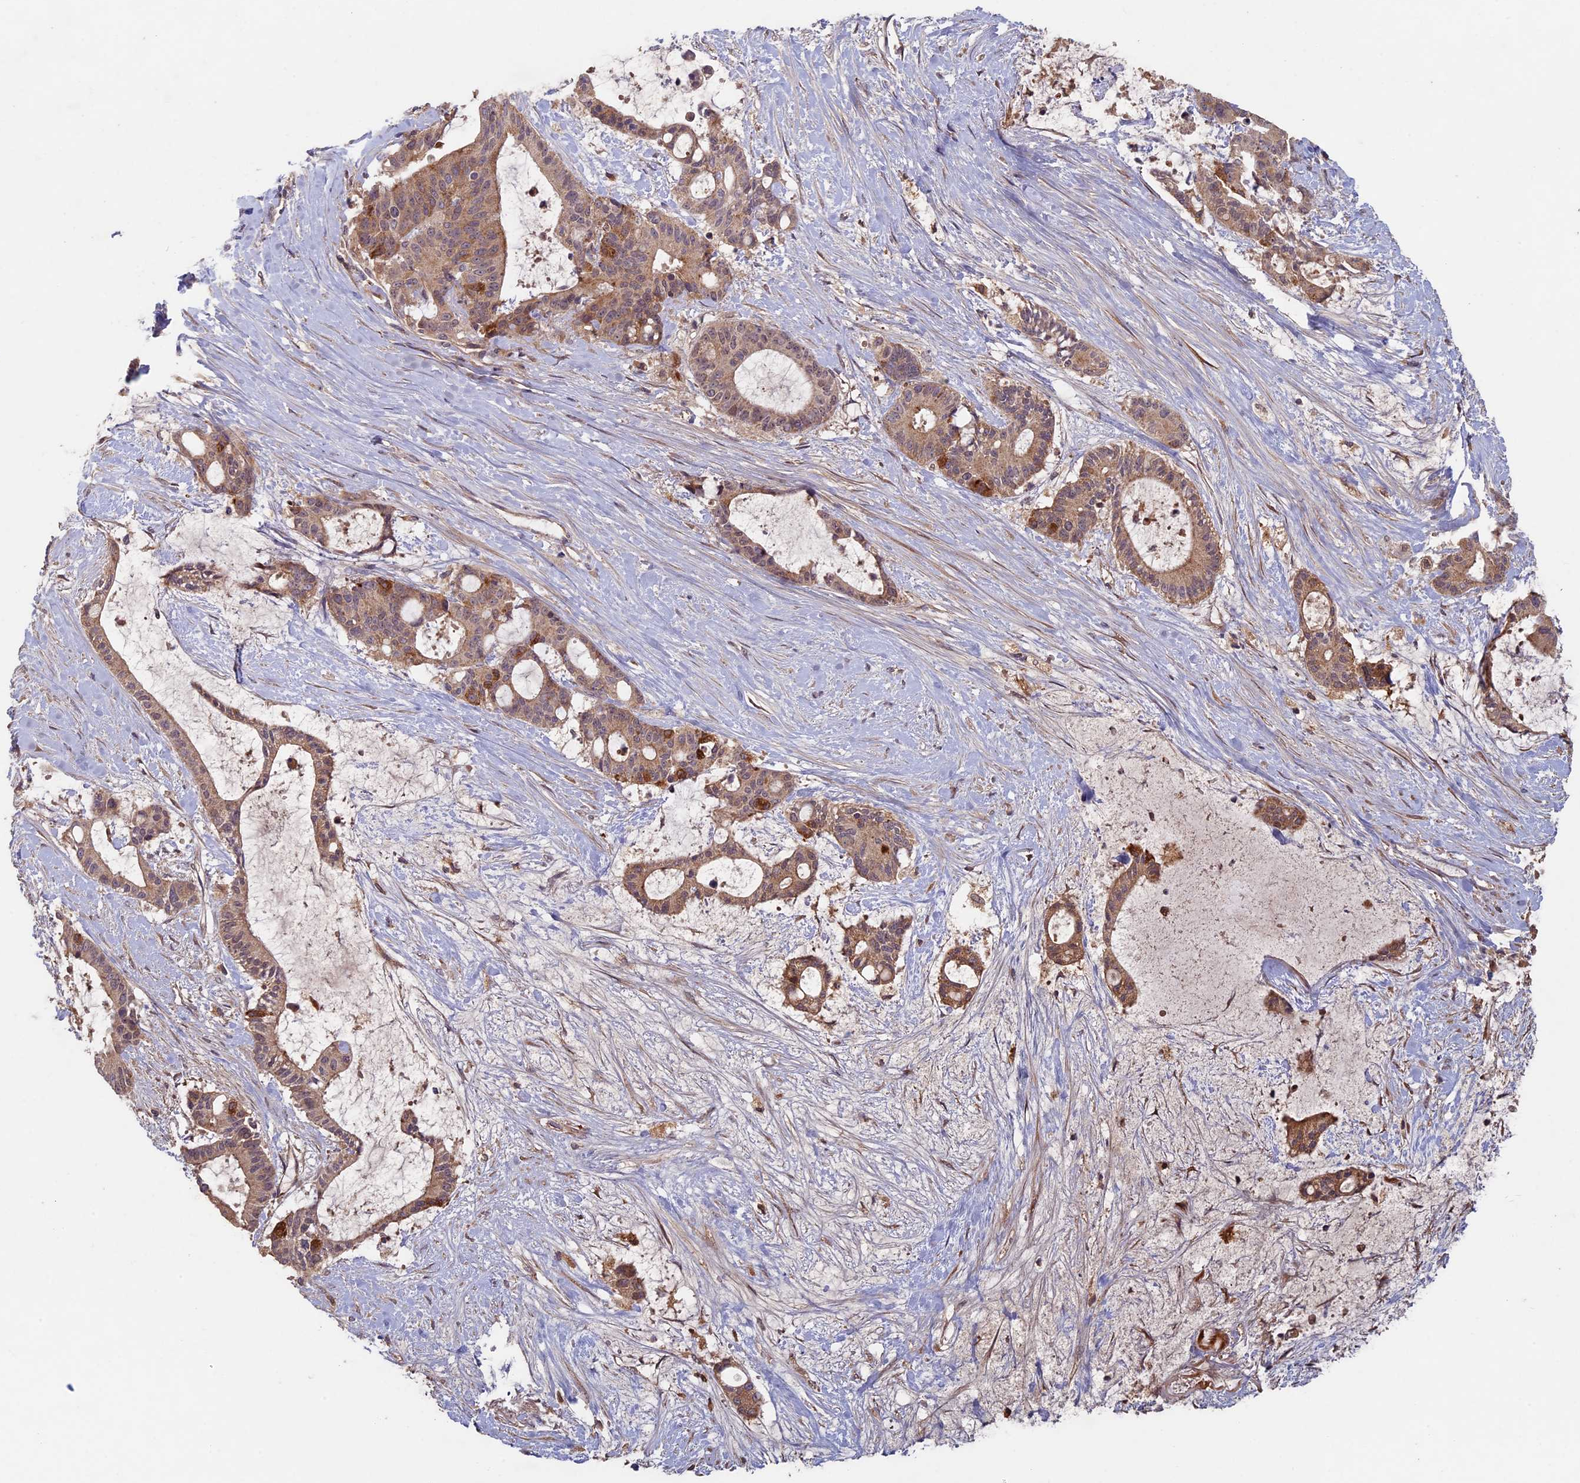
{"staining": {"intensity": "moderate", "quantity": "25%-75%", "location": "cytoplasmic/membranous"}, "tissue": "liver cancer", "cell_type": "Tumor cells", "image_type": "cancer", "snomed": [{"axis": "morphology", "description": "Normal tissue, NOS"}, {"axis": "morphology", "description": "Cholangiocarcinoma"}, {"axis": "topography", "description": "Liver"}, {"axis": "topography", "description": "Peripheral nerve tissue"}], "caption": "A micrograph of cholangiocarcinoma (liver) stained for a protein reveals moderate cytoplasmic/membranous brown staining in tumor cells.", "gene": "RCCD1", "patient": {"sex": "female", "age": 73}}